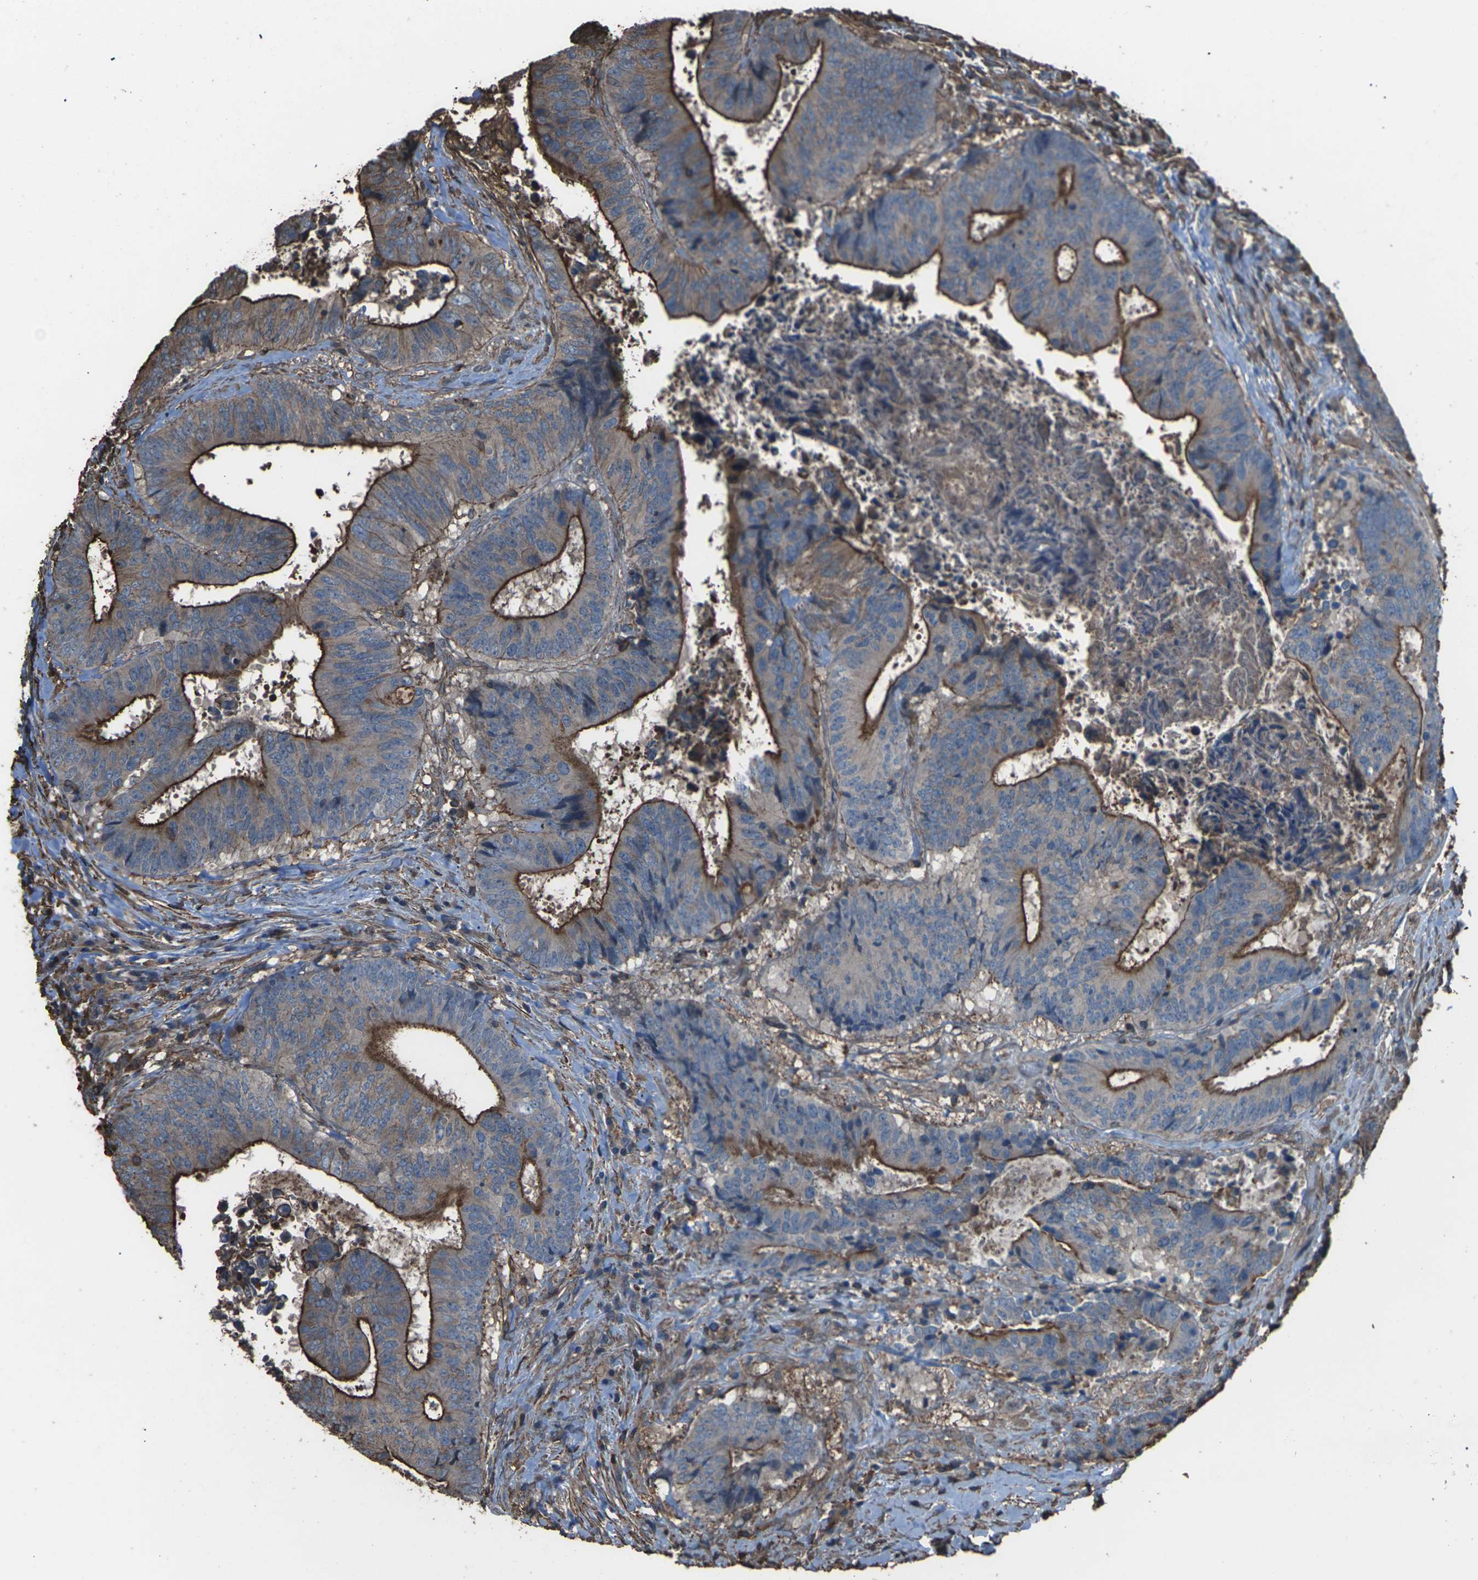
{"staining": {"intensity": "strong", "quantity": "25%-75%", "location": "cytoplasmic/membranous"}, "tissue": "colorectal cancer", "cell_type": "Tumor cells", "image_type": "cancer", "snomed": [{"axis": "morphology", "description": "Adenocarcinoma, NOS"}, {"axis": "topography", "description": "Rectum"}], "caption": "Immunohistochemistry (IHC) staining of adenocarcinoma (colorectal), which exhibits high levels of strong cytoplasmic/membranous positivity in approximately 25%-75% of tumor cells indicating strong cytoplasmic/membranous protein positivity. The staining was performed using DAB (brown) for protein detection and nuclei were counterstained in hematoxylin (blue).", "gene": "DHPS", "patient": {"sex": "male", "age": 72}}